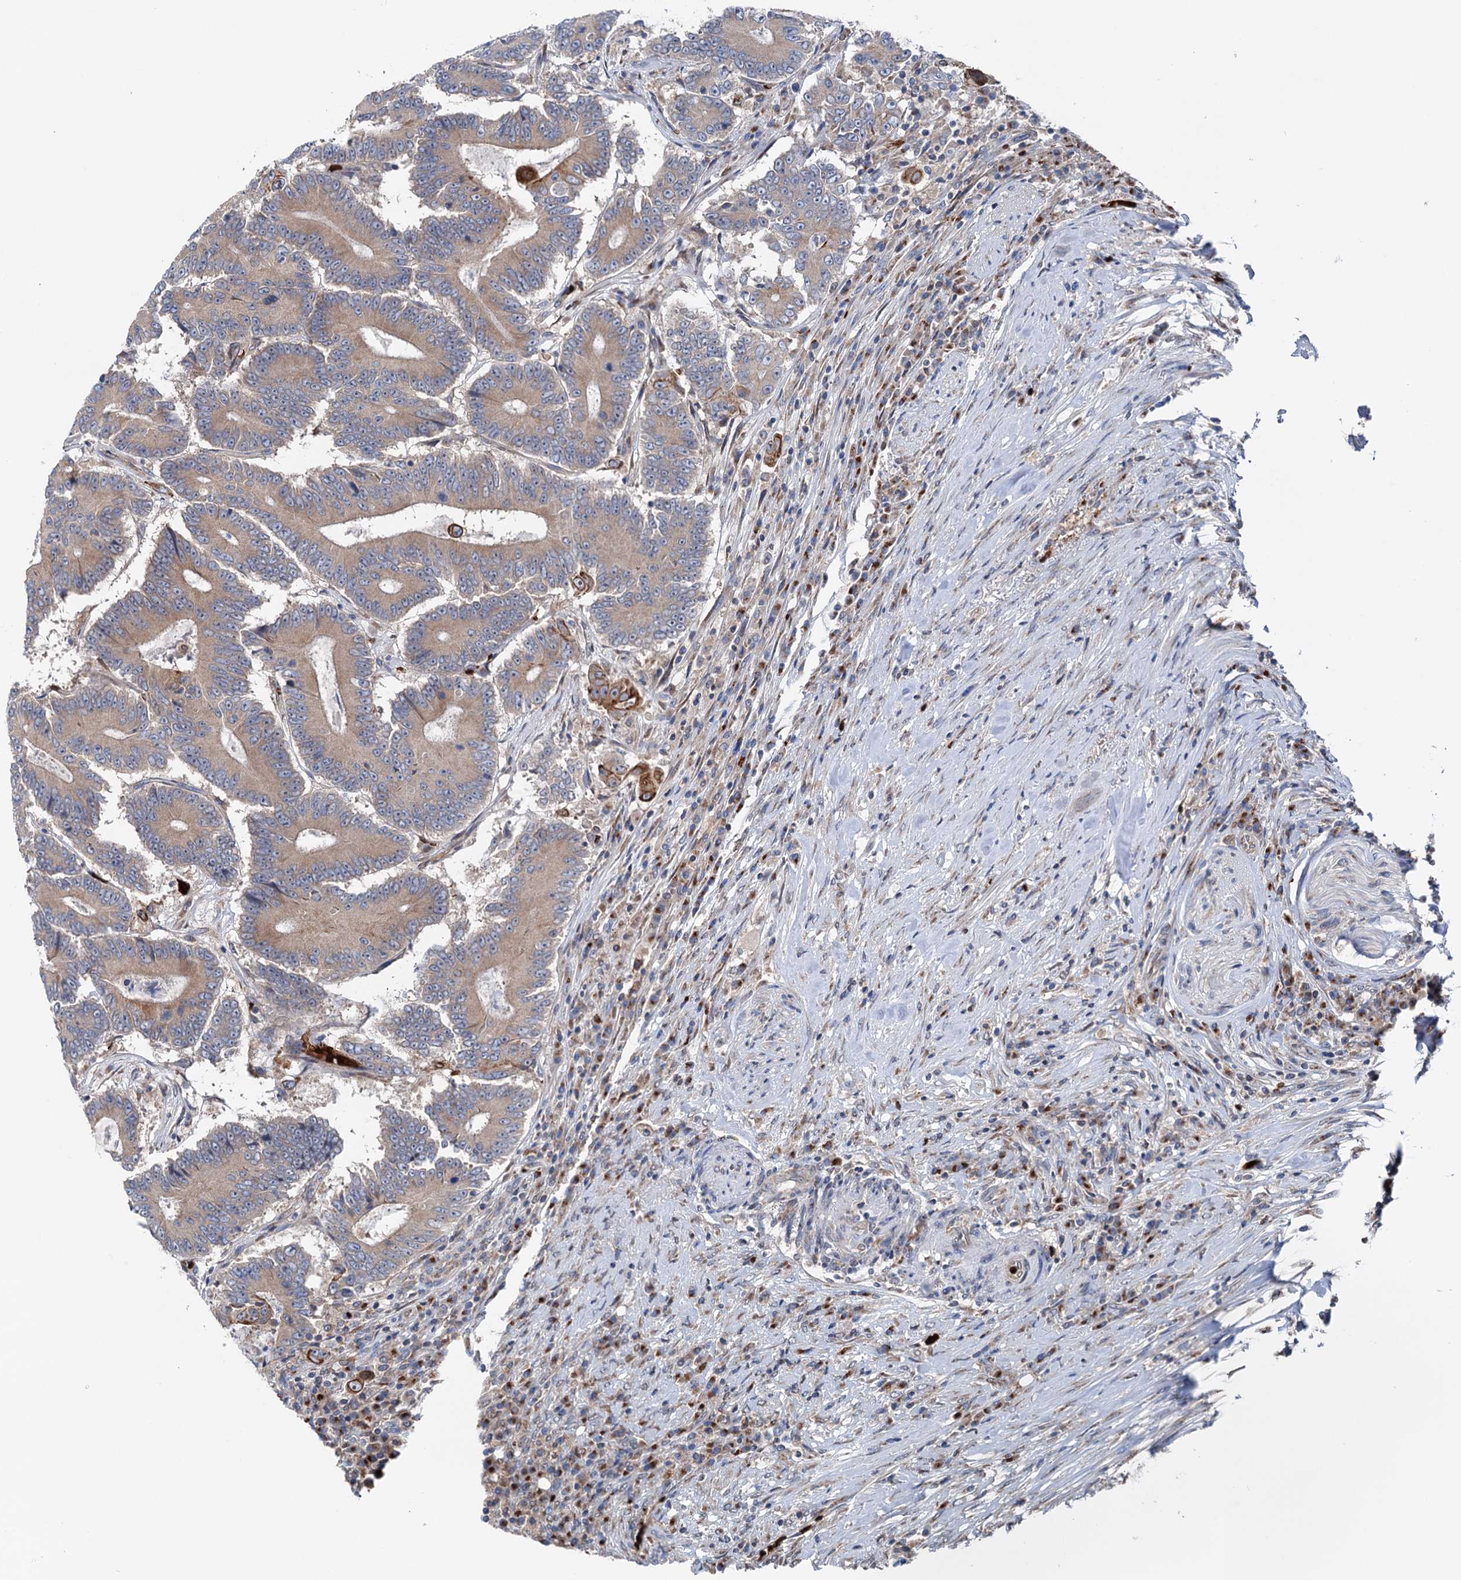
{"staining": {"intensity": "weak", "quantity": "<25%", "location": "cytoplasmic/membranous"}, "tissue": "colorectal cancer", "cell_type": "Tumor cells", "image_type": "cancer", "snomed": [{"axis": "morphology", "description": "Adenocarcinoma, NOS"}, {"axis": "topography", "description": "Colon"}], "caption": "High magnification brightfield microscopy of colorectal cancer stained with DAB (3,3'-diaminobenzidine) (brown) and counterstained with hematoxylin (blue): tumor cells show no significant positivity.", "gene": "EIPR1", "patient": {"sex": "male", "age": 83}}